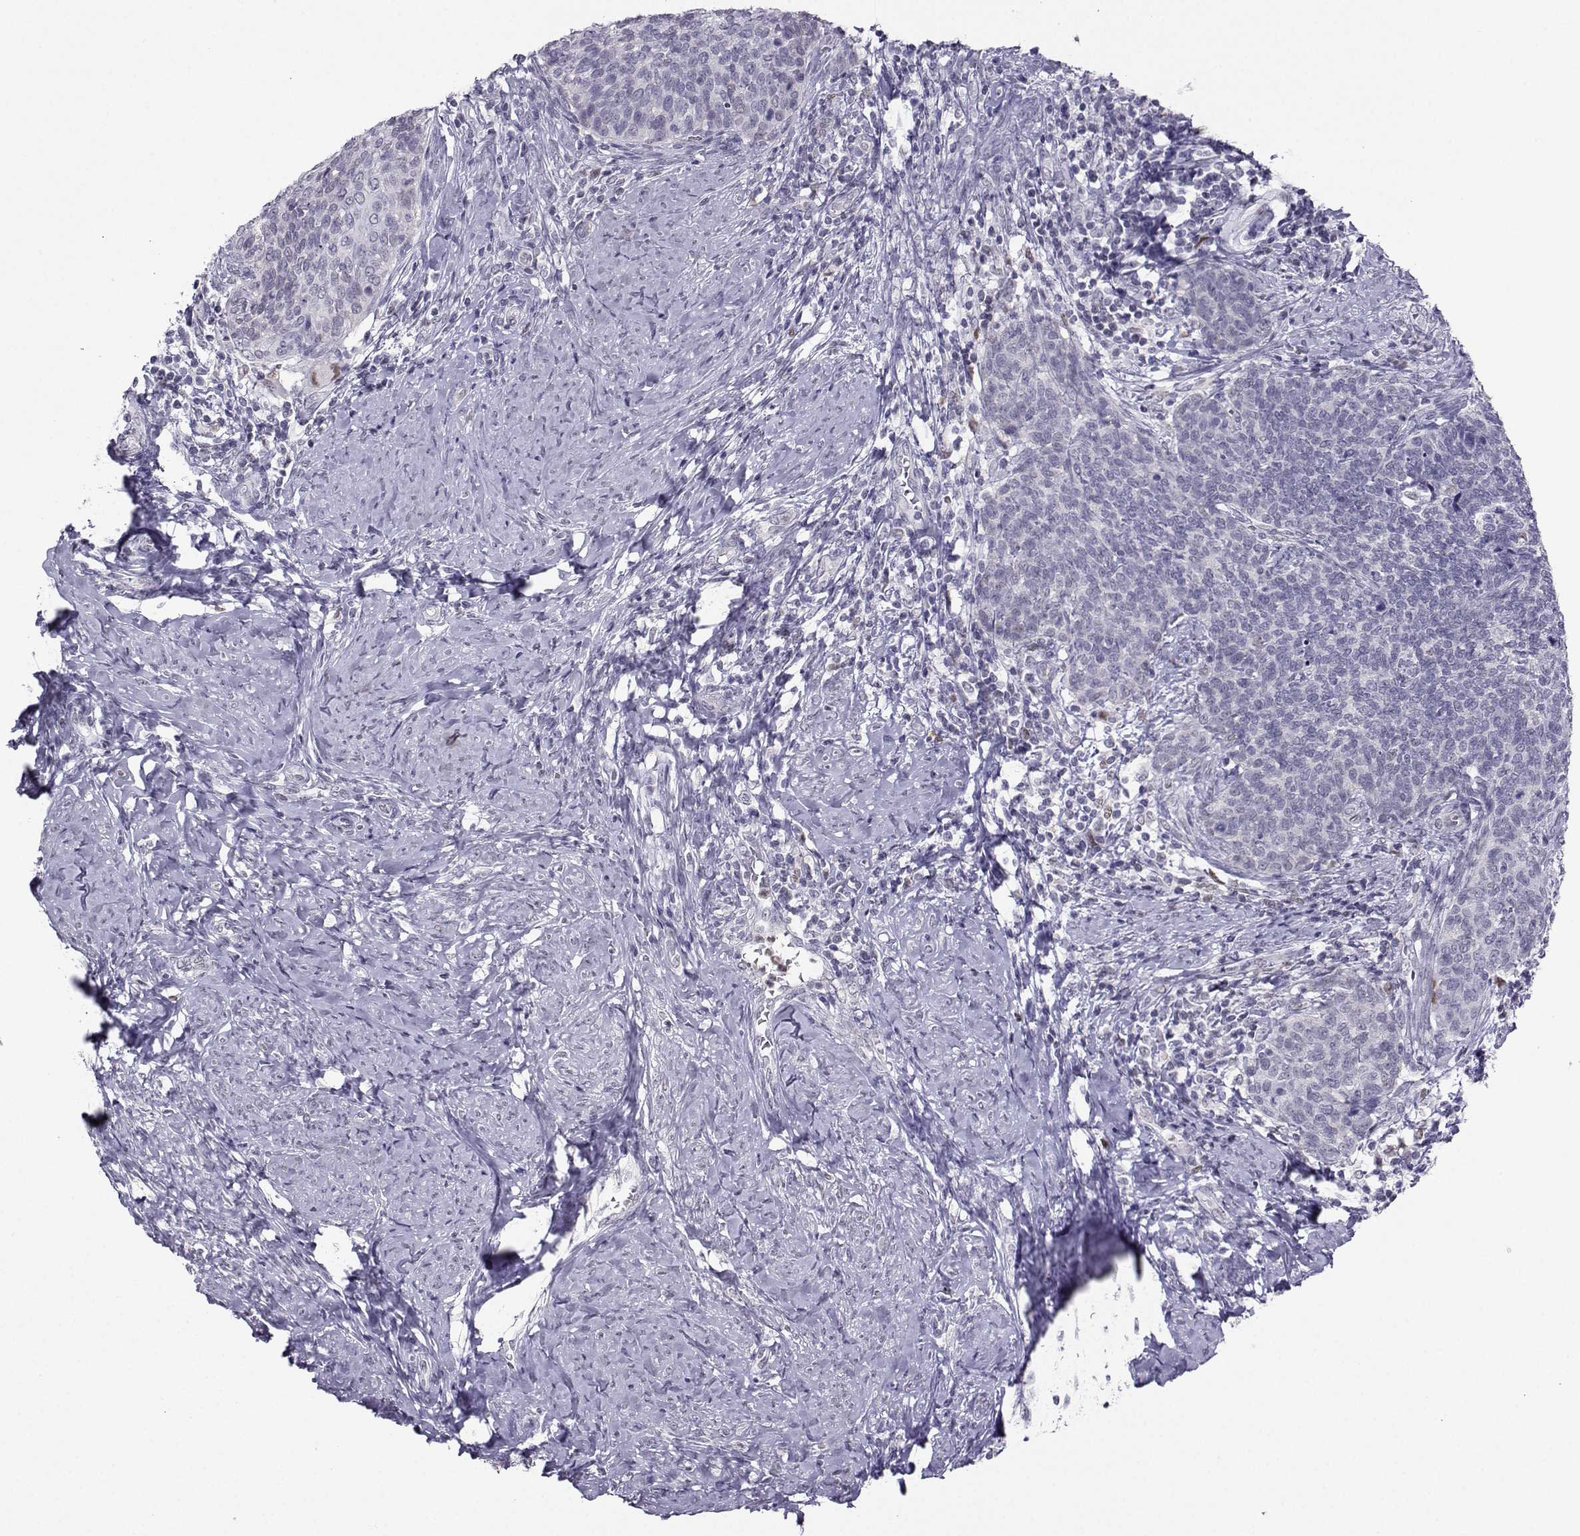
{"staining": {"intensity": "negative", "quantity": "none", "location": "none"}, "tissue": "cervical cancer", "cell_type": "Tumor cells", "image_type": "cancer", "snomed": [{"axis": "morphology", "description": "Normal tissue, NOS"}, {"axis": "morphology", "description": "Squamous cell carcinoma, NOS"}, {"axis": "topography", "description": "Cervix"}], "caption": "An immunohistochemistry image of squamous cell carcinoma (cervical) is shown. There is no staining in tumor cells of squamous cell carcinoma (cervical). Brightfield microscopy of immunohistochemistry (IHC) stained with DAB (brown) and hematoxylin (blue), captured at high magnification.", "gene": "TEDC2", "patient": {"sex": "female", "age": 39}}